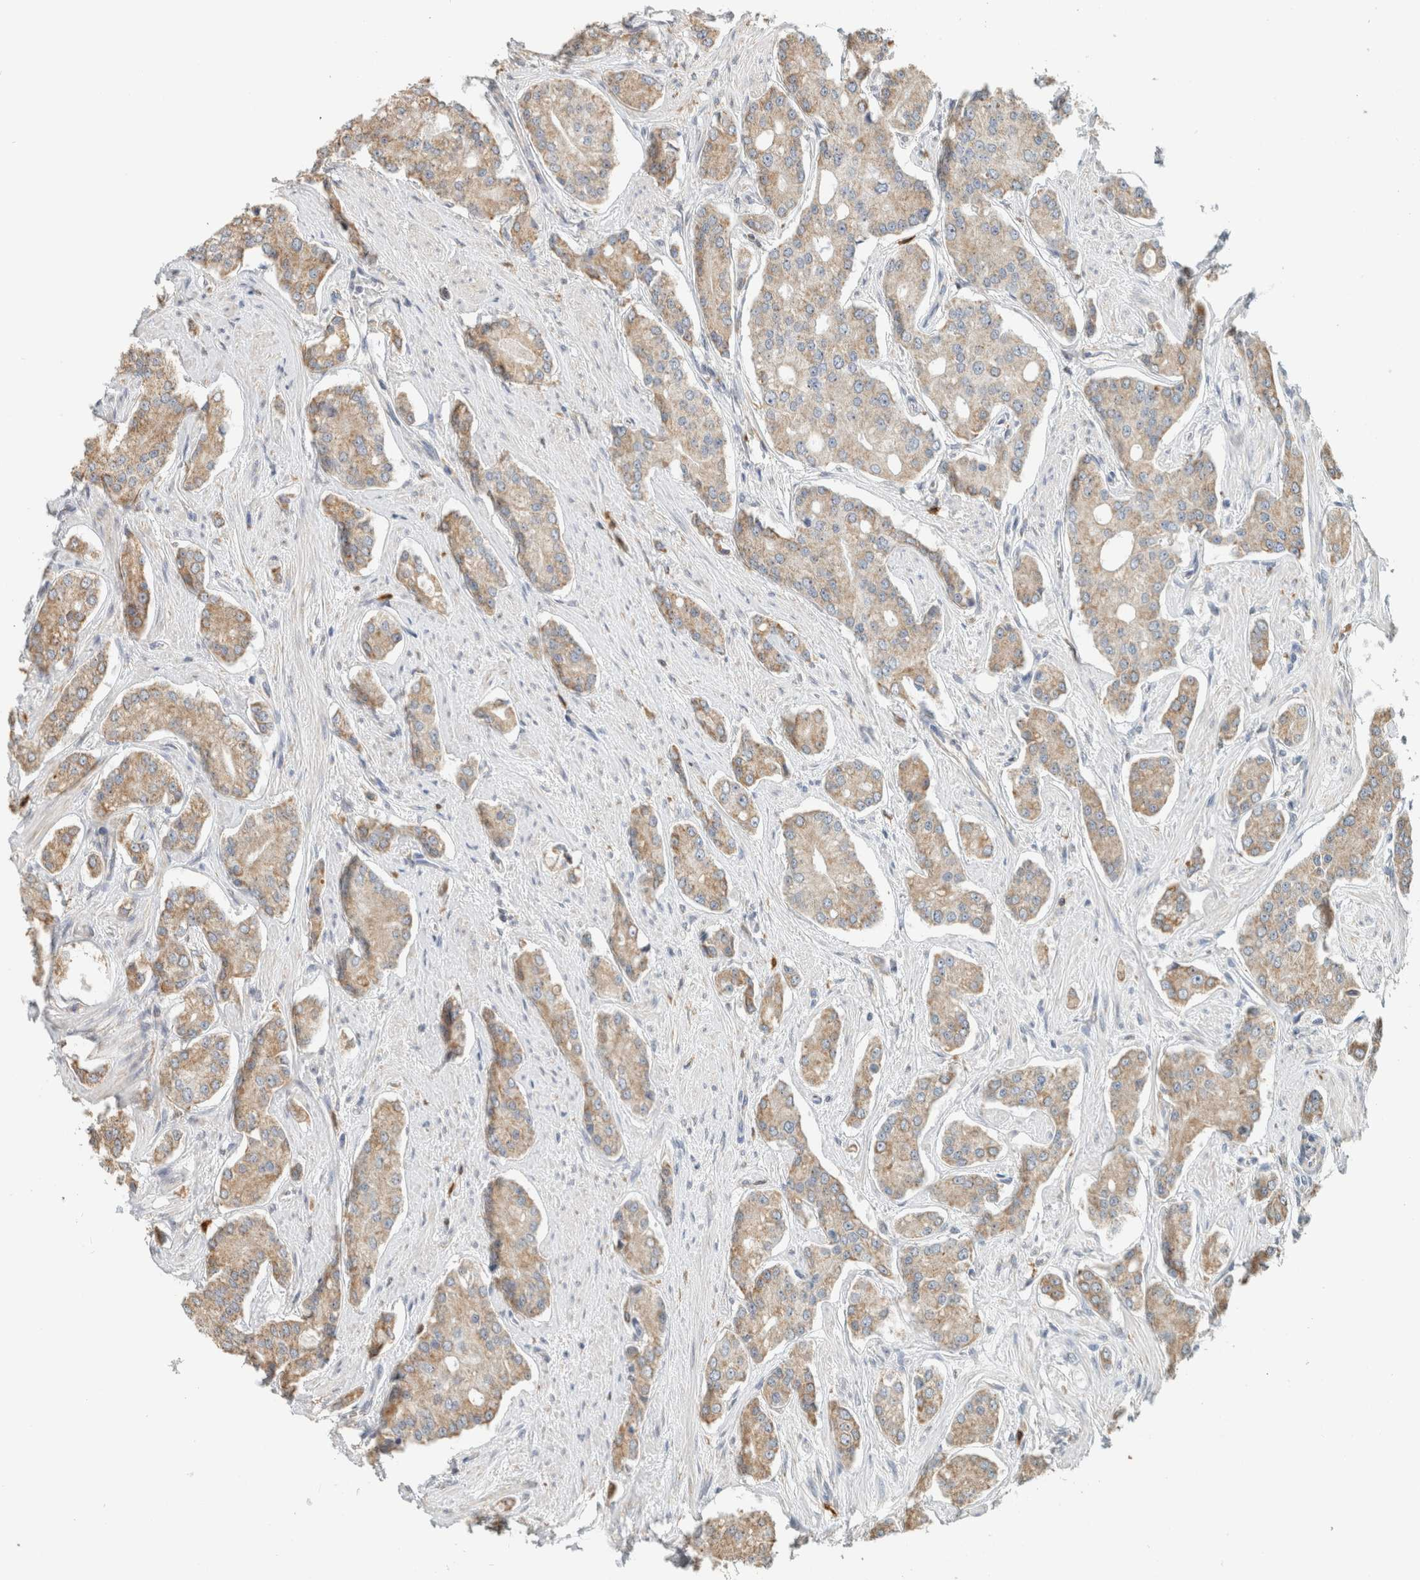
{"staining": {"intensity": "weak", "quantity": "25%-75%", "location": "cytoplasmic/membranous"}, "tissue": "prostate cancer", "cell_type": "Tumor cells", "image_type": "cancer", "snomed": [{"axis": "morphology", "description": "Adenocarcinoma, High grade"}, {"axis": "topography", "description": "Prostate"}], "caption": "Human prostate cancer stained with a brown dye displays weak cytoplasmic/membranous positive expression in approximately 25%-75% of tumor cells.", "gene": "CAPG", "patient": {"sex": "male", "age": 71}}